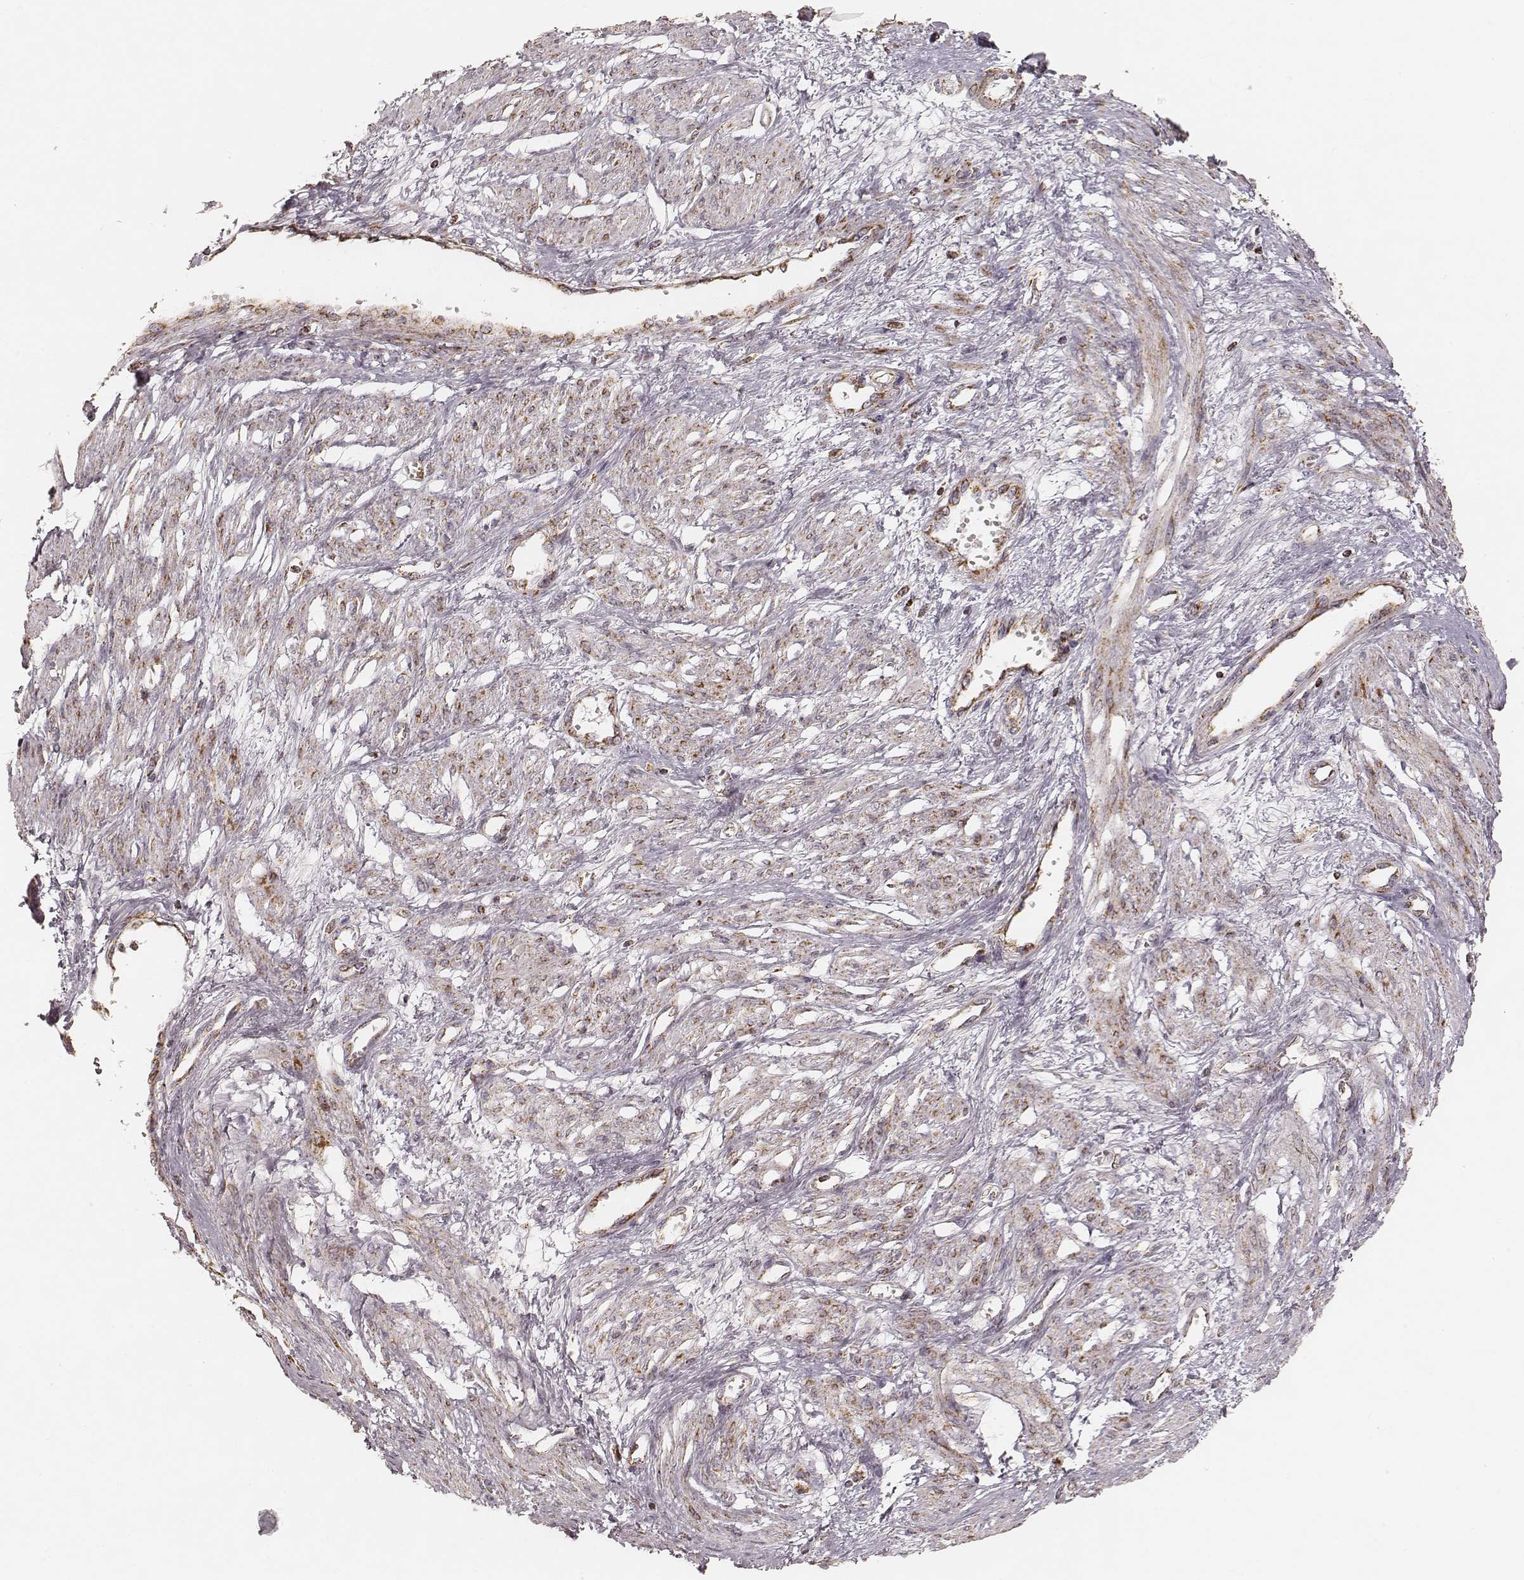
{"staining": {"intensity": "moderate", "quantity": "25%-75%", "location": "cytoplasmic/membranous"}, "tissue": "smooth muscle", "cell_type": "Smooth muscle cells", "image_type": "normal", "snomed": [{"axis": "morphology", "description": "Normal tissue, NOS"}, {"axis": "topography", "description": "Smooth muscle"}, {"axis": "topography", "description": "Uterus"}], "caption": "Moderate cytoplasmic/membranous staining is identified in approximately 25%-75% of smooth muscle cells in unremarkable smooth muscle.", "gene": "CS", "patient": {"sex": "female", "age": 39}}